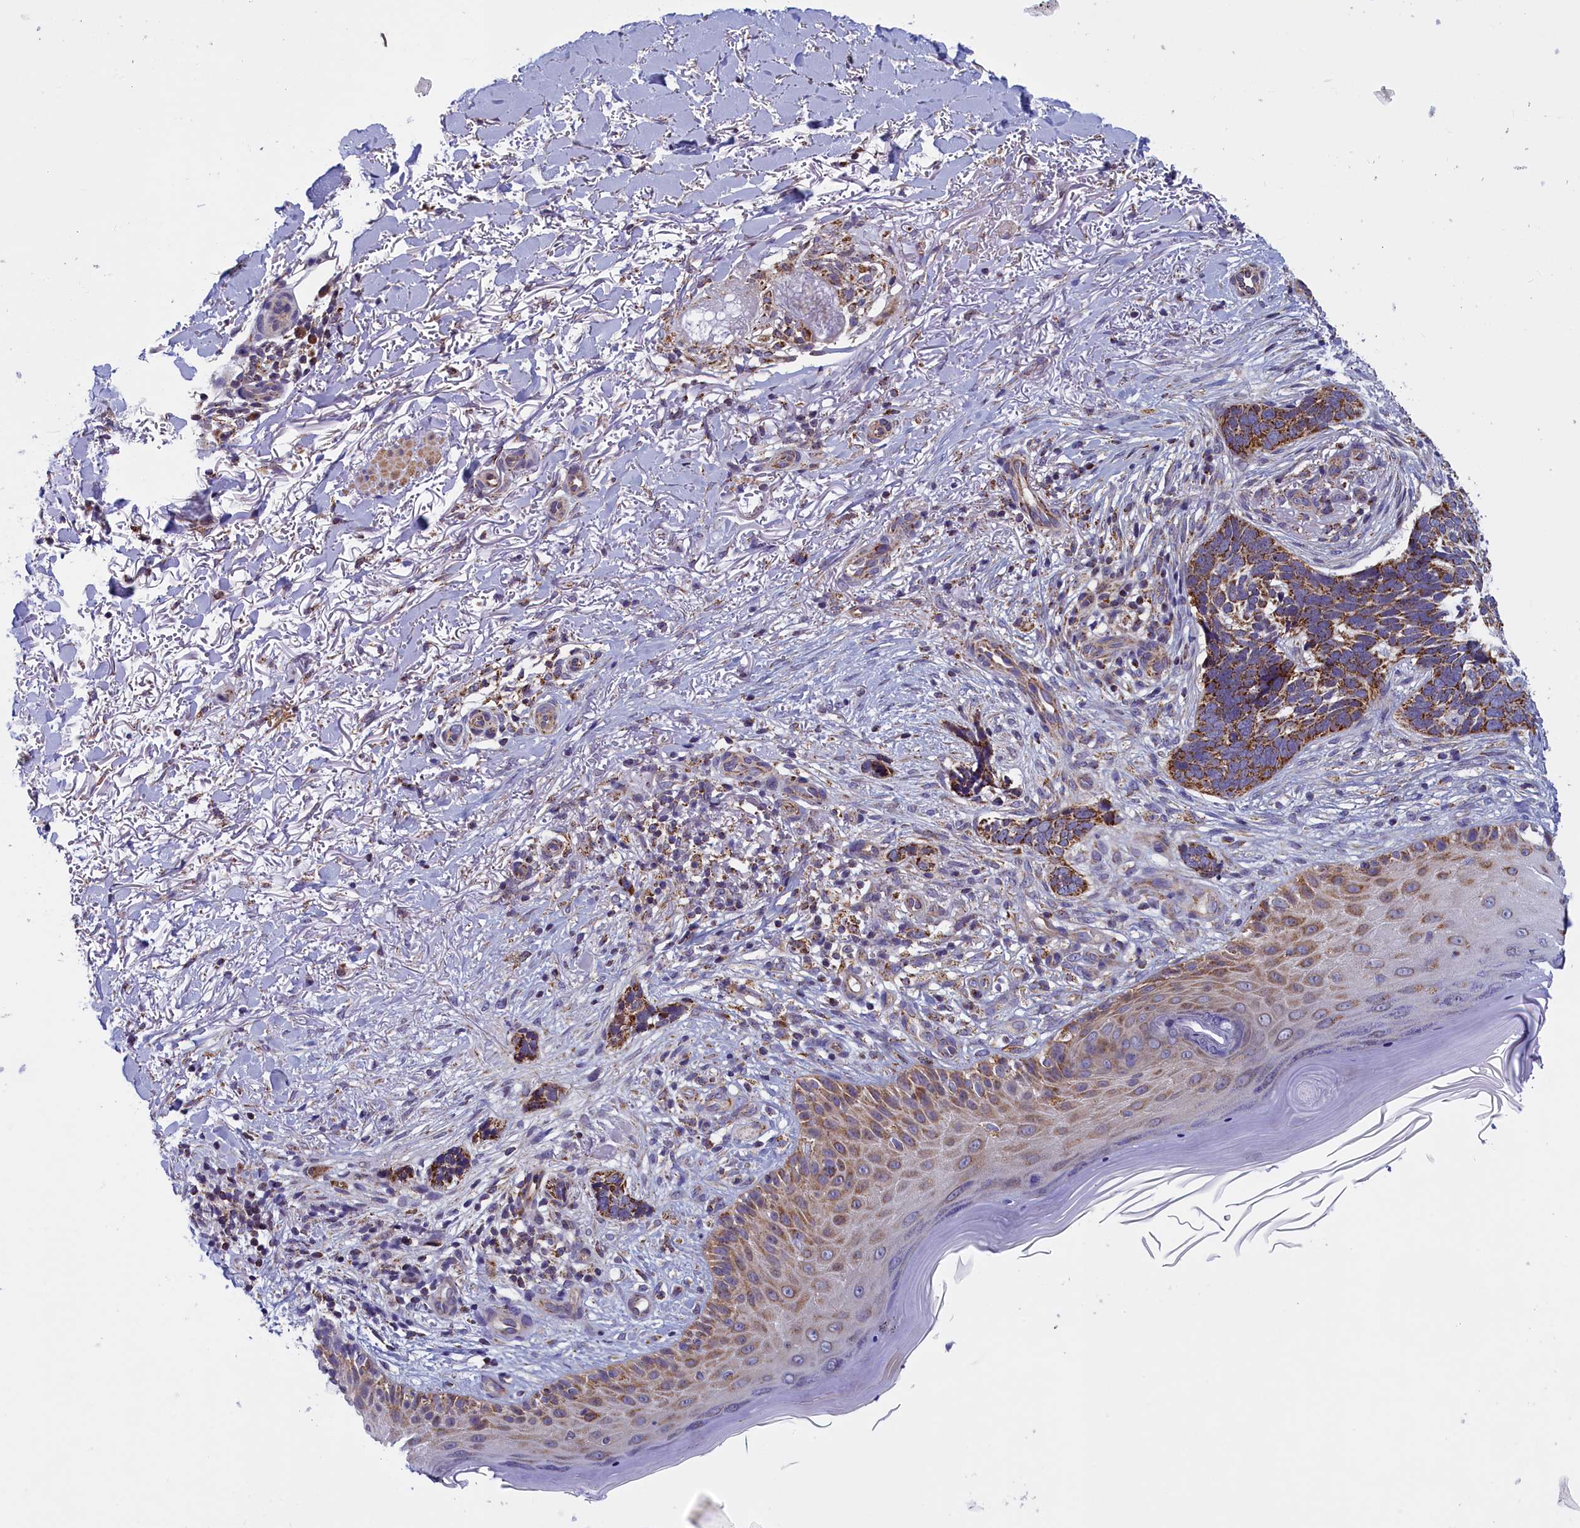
{"staining": {"intensity": "moderate", "quantity": ">75%", "location": "cytoplasmic/membranous"}, "tissue": "skin cancer", "cell_type": "Tumor cells", "image_type": "cancer", "snomed": [{"axis": "morphology", "description": "Normal tissue, NOS"}, {"axis": "morphology", "description": "Basal cell carcinoma"}, {"axis": "topography", "description": "Skin"}], "caption": "Immunohistochemical staining of human skin cancer (basal cell carcinoma) exhibits medium levels of moderate cytoplasmic/membranous protein expression in about >75% of tumor cells.", "gene": "IFT122", "patient": {"sex": "female", "age": 67}}